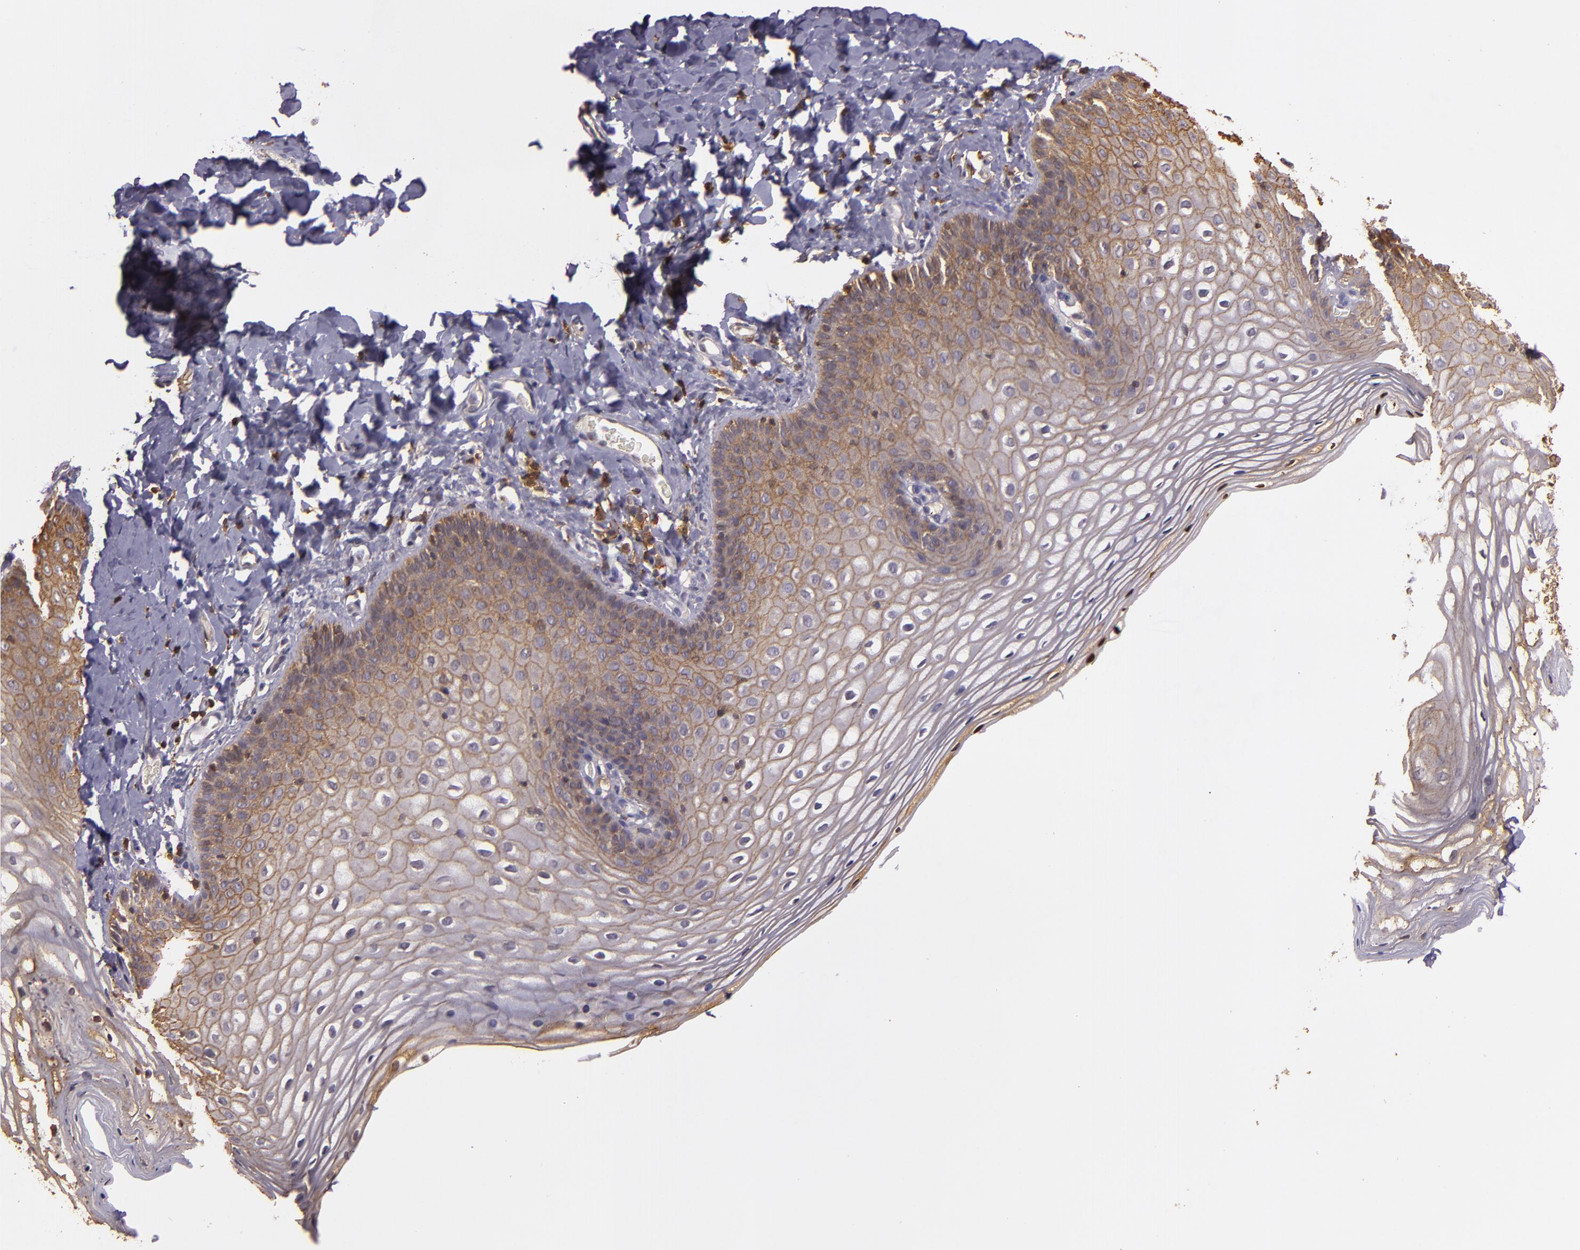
{"staining": {"intensity": "moderate", "quantity": "25%-75%", "location": "cytoplasmic/membranous"}, "tissue": "vagina", "cell_type": "Squamous epithelial cells", "image_type": "normal", "snomed": [{"axis": "morphology", "description": "Normal tissue, NOS"}, {"axis": "topography", "description": "Vagina"}], "caption": "Vagina stained for a protein (brown) demonstrates moderate cytoplasmic/membranous positive expression in about 25%-75% of squamous epithelial cells.", "gene": "SLC9A3R1", "patient": {"sex": "female", "age": 55}}